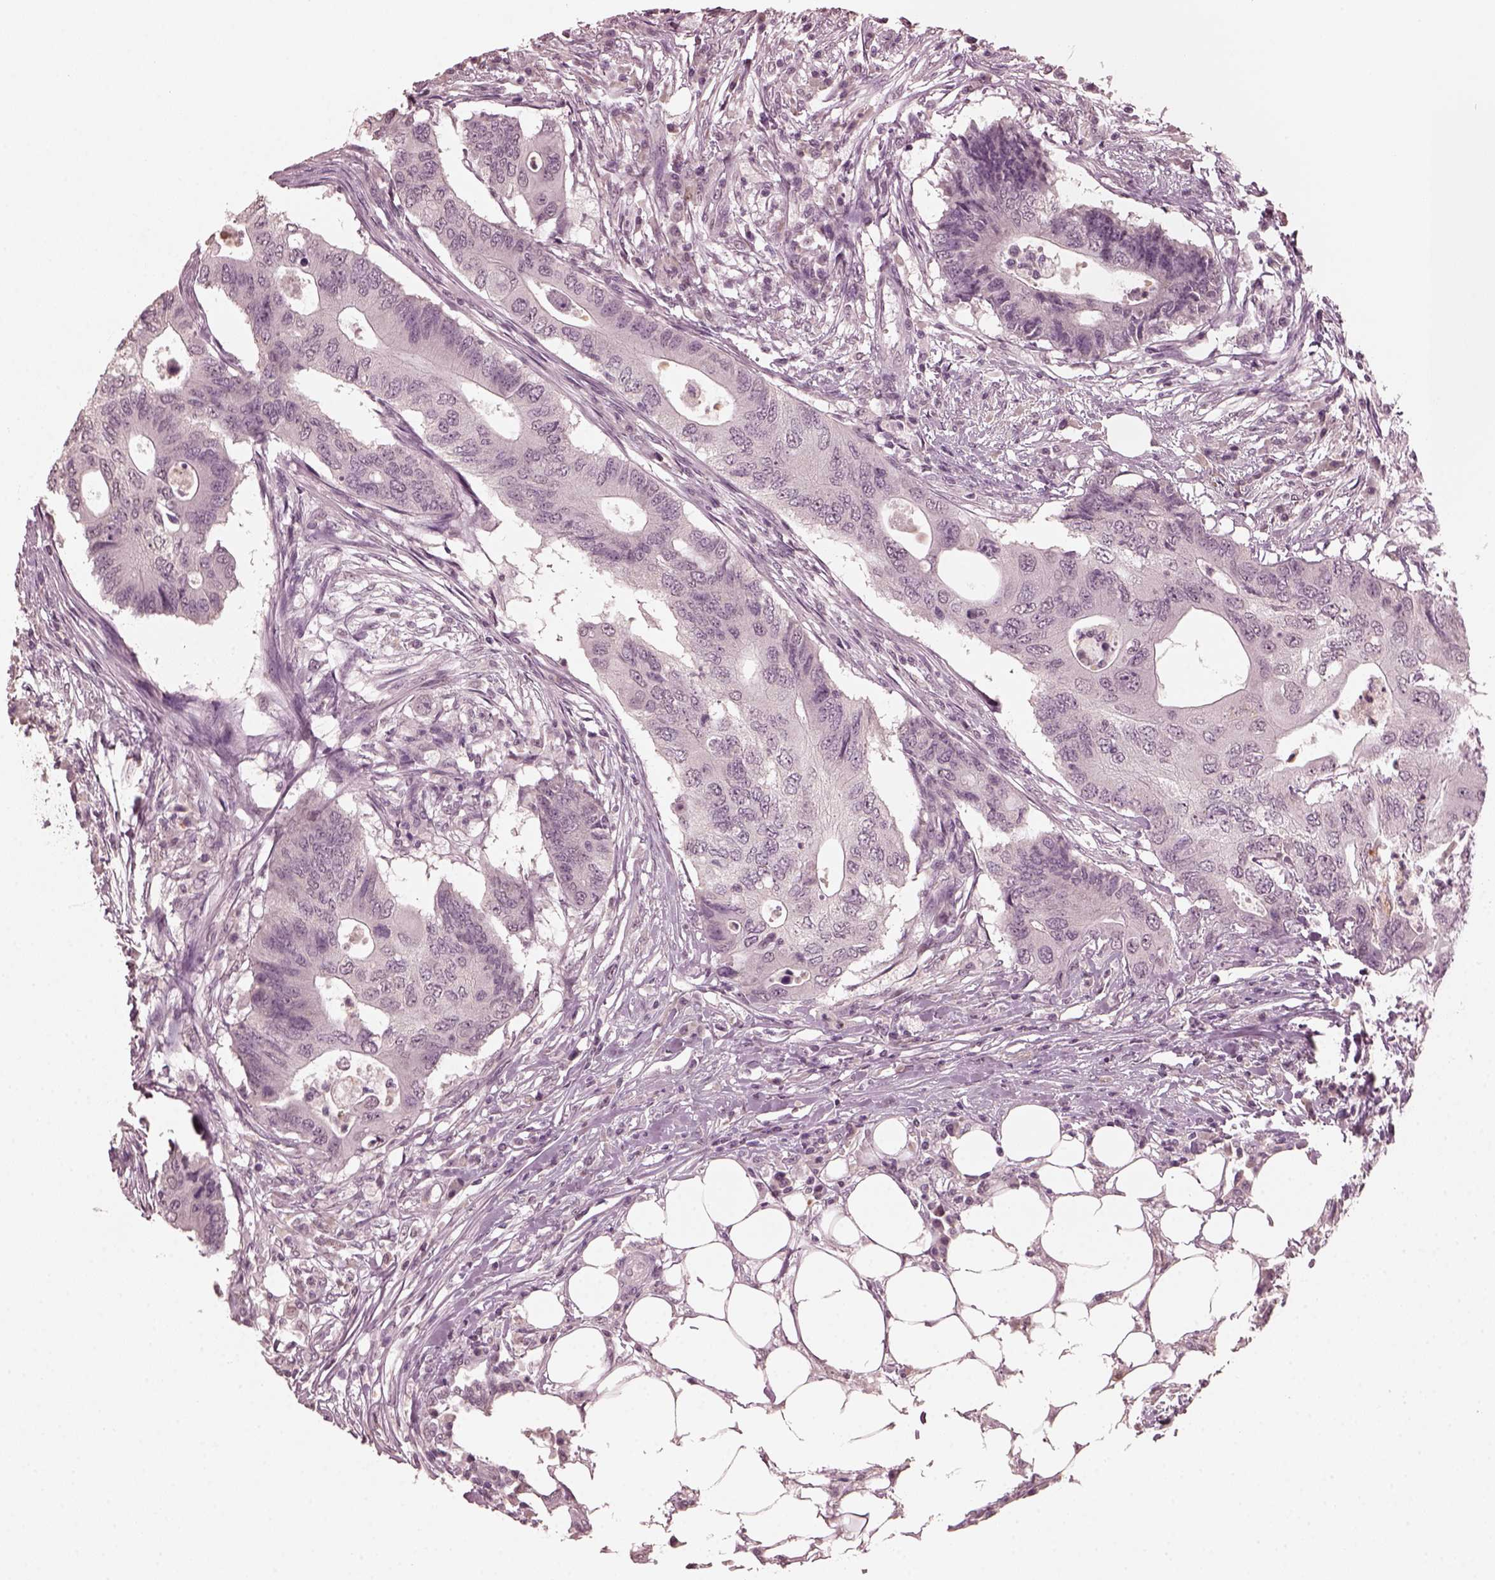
{"staining": {"intensity": "negative", "quantity": "none", "location": "none"}, "tissue": "colorectal cancer", "cell_type": "Tumor cells", "image_type": "cancer", "snomed": [{"axis": "morphology", "description": "Adenocarcinoma, NOS"}, {"axis": "topography", "description": "Colon"}], "caption": "This is an IHC image of human colorectal cancer. There is no expression in tumor cells.", "gene": "KRT79", "patient": {"sex": "male", "age": 71}}